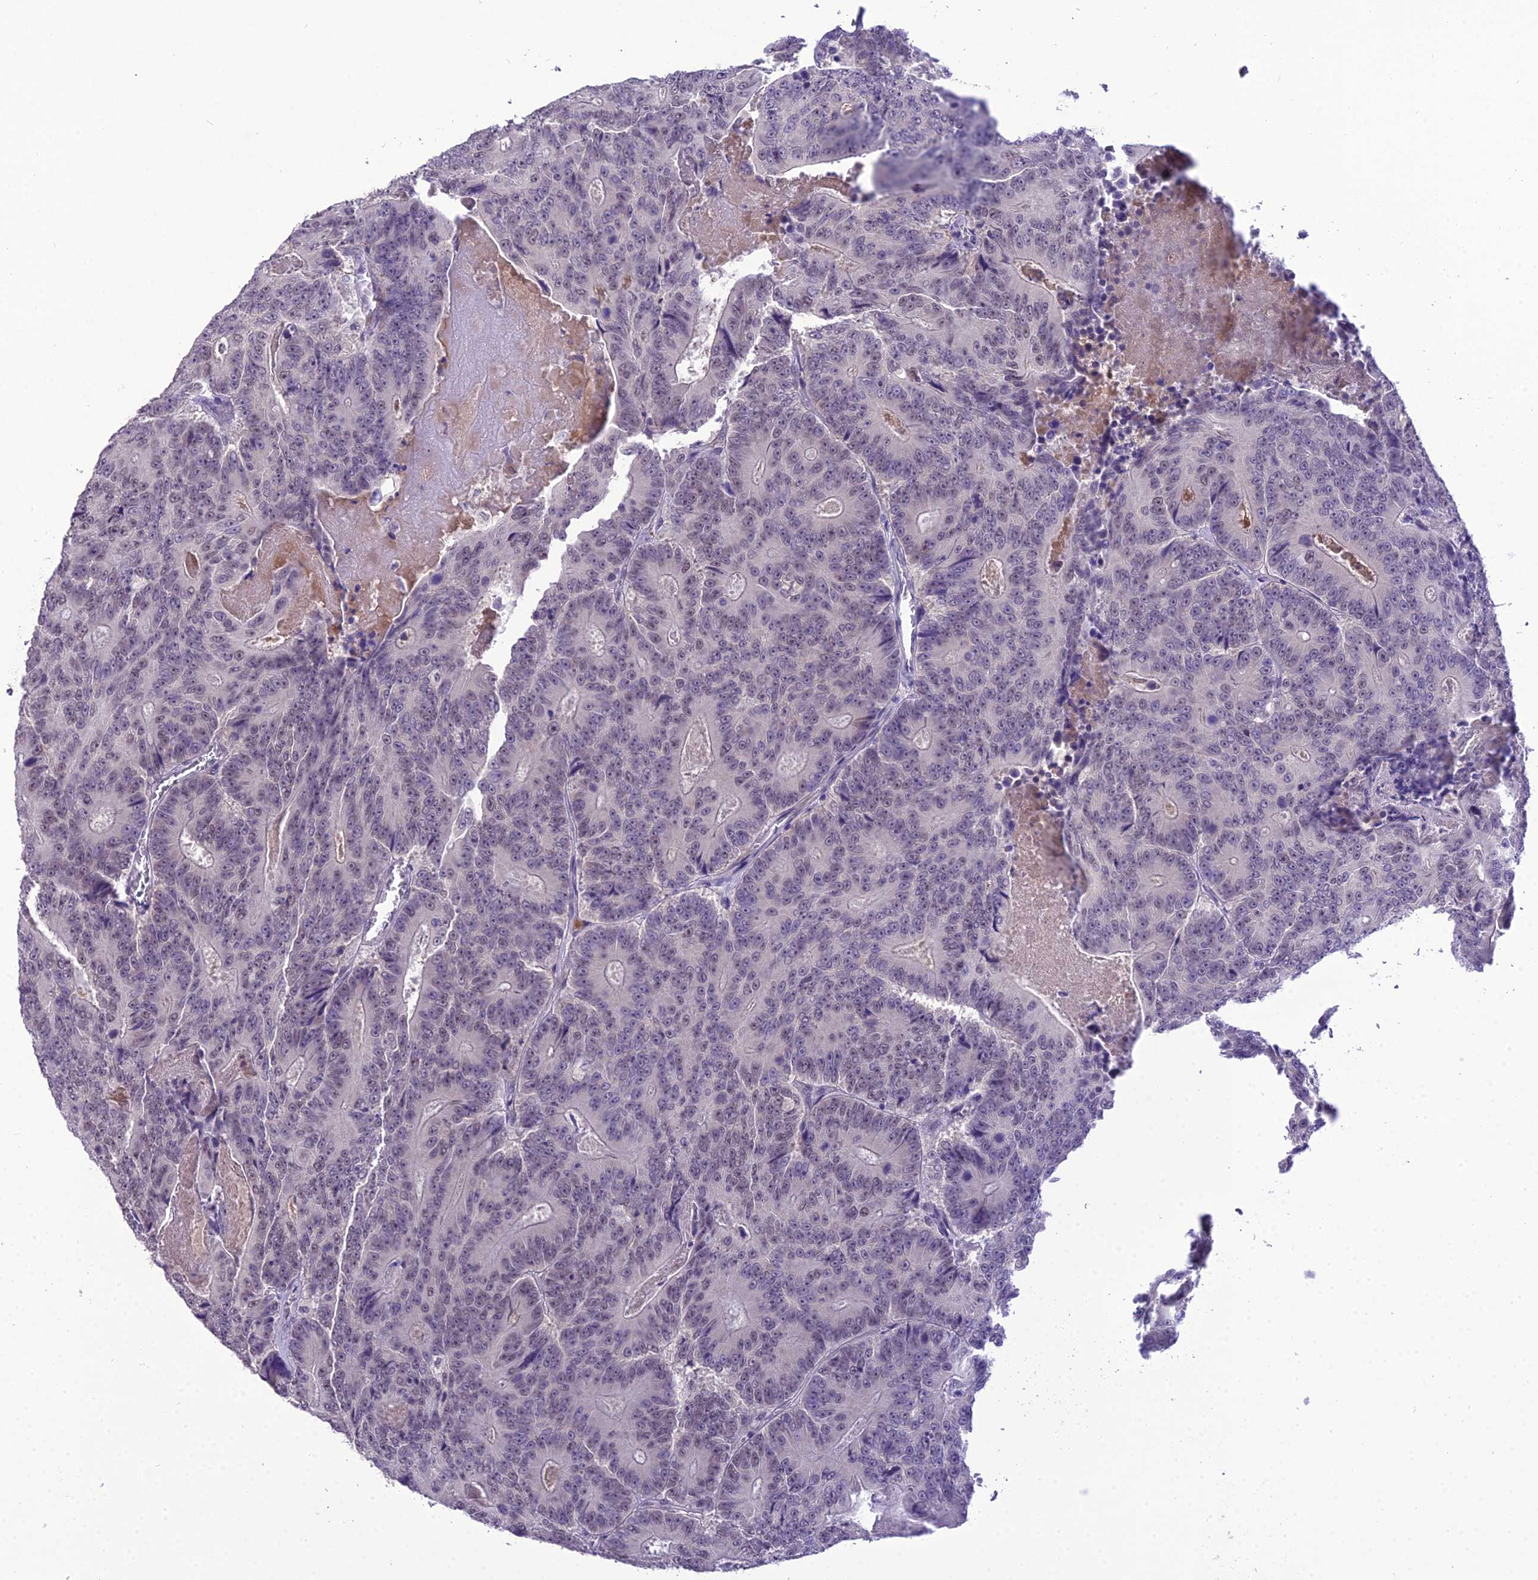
{"staining": {"intensity": "negative", "quantity": "none", "location": "none"}, "tissue": "colorectal cancer", "cell_type": "Tumor cells", "image_type": "cancer", "snomed": [{"axis": "morphology", "description": "Adenocarcinoma, NOS"}, {"axis": "topography", "description": "Colon"}], "caption": "Human colorectal cancer (adenocarcinoma) stained for a protein using IHC shows no expression in tumor cells.", "gene": "SH3RF3", "patient": {"sex": "male", "age": 83}}